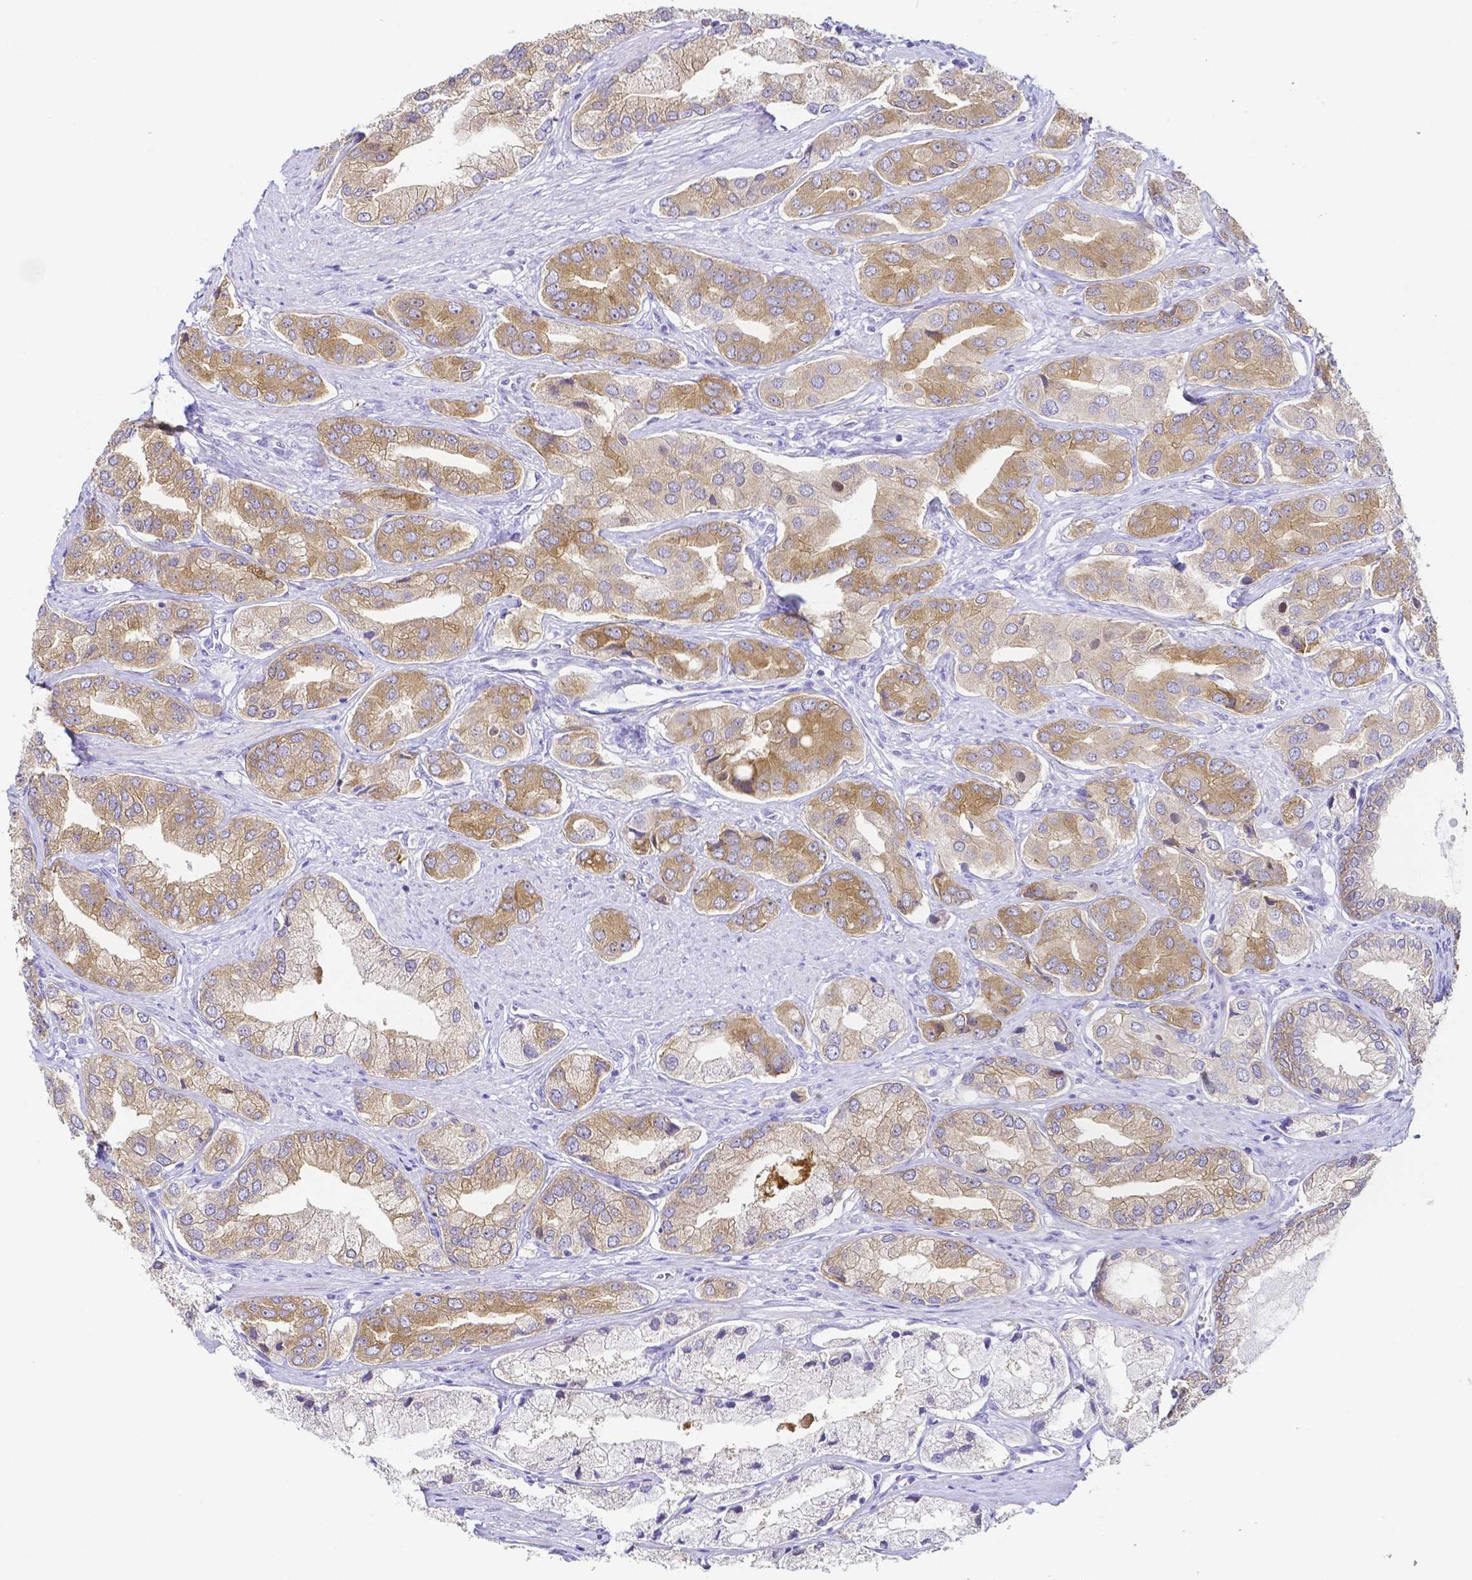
{"staining": {"intensity": "moderate", "quantity": ">75%", "location": "cytoplasmic/membranous"}, "tissue": "prostate cancer", "cell_type": "Tumor cells", "image_type": "cancer", "snomed": [{"axis": "morphology", "description": "Adenocarcinoma, Low grade"}, {"axis": "topography", "description": "Prostate"}], "caption": "Immunohistochemical staining of low-grade adenocarcinoma (prostate) demonstrates medium levels of moderate cytoplasmic/membranous staining in about >75% of tumor cells.", "gene": "PKP3", "patient": {"sex": "male", "age": 69}}